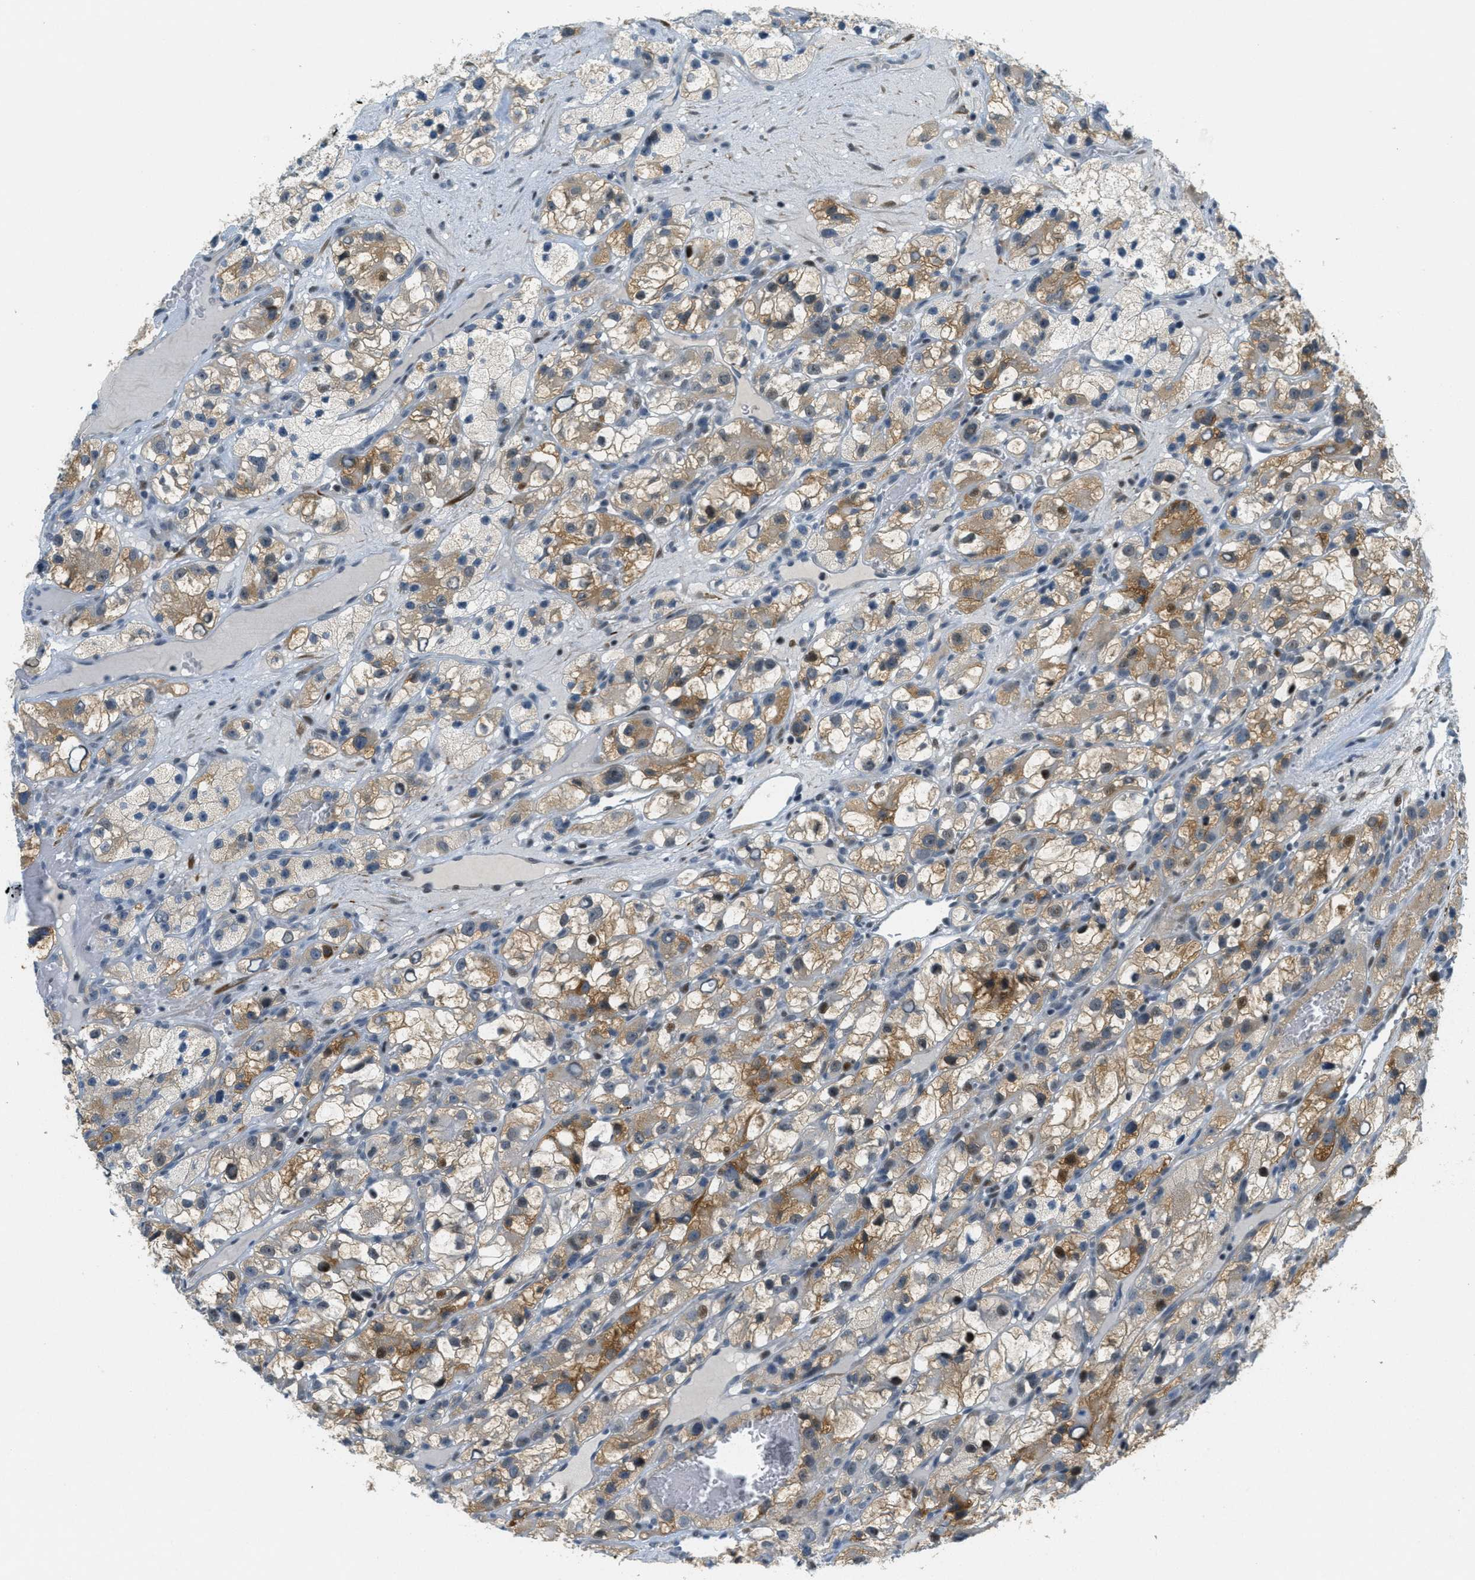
{"staining": {"intensity": "moderate", "quantity": "<25%", "location": "cytoplasmic/membranous"}, "tissue": "renal cancer", "cell_type": "Tumor cells", "image_type": "cancer", "snomed": [{"axis": "morphology", "description": "Adenocarcinoma, NOS"}, {"axis": "topography", "description": "Kidney"}], "caption": "Renal cancer was stained to show a protein in brown. There is low levels of moderate cytoplasmic/membranous positivity in approximately <25% of tumor cells. (DAB IHC with brightfield microscopy, high magnification).", "gene": "ZDHHC23", "patient": {"sex": "female", "age": 57}}